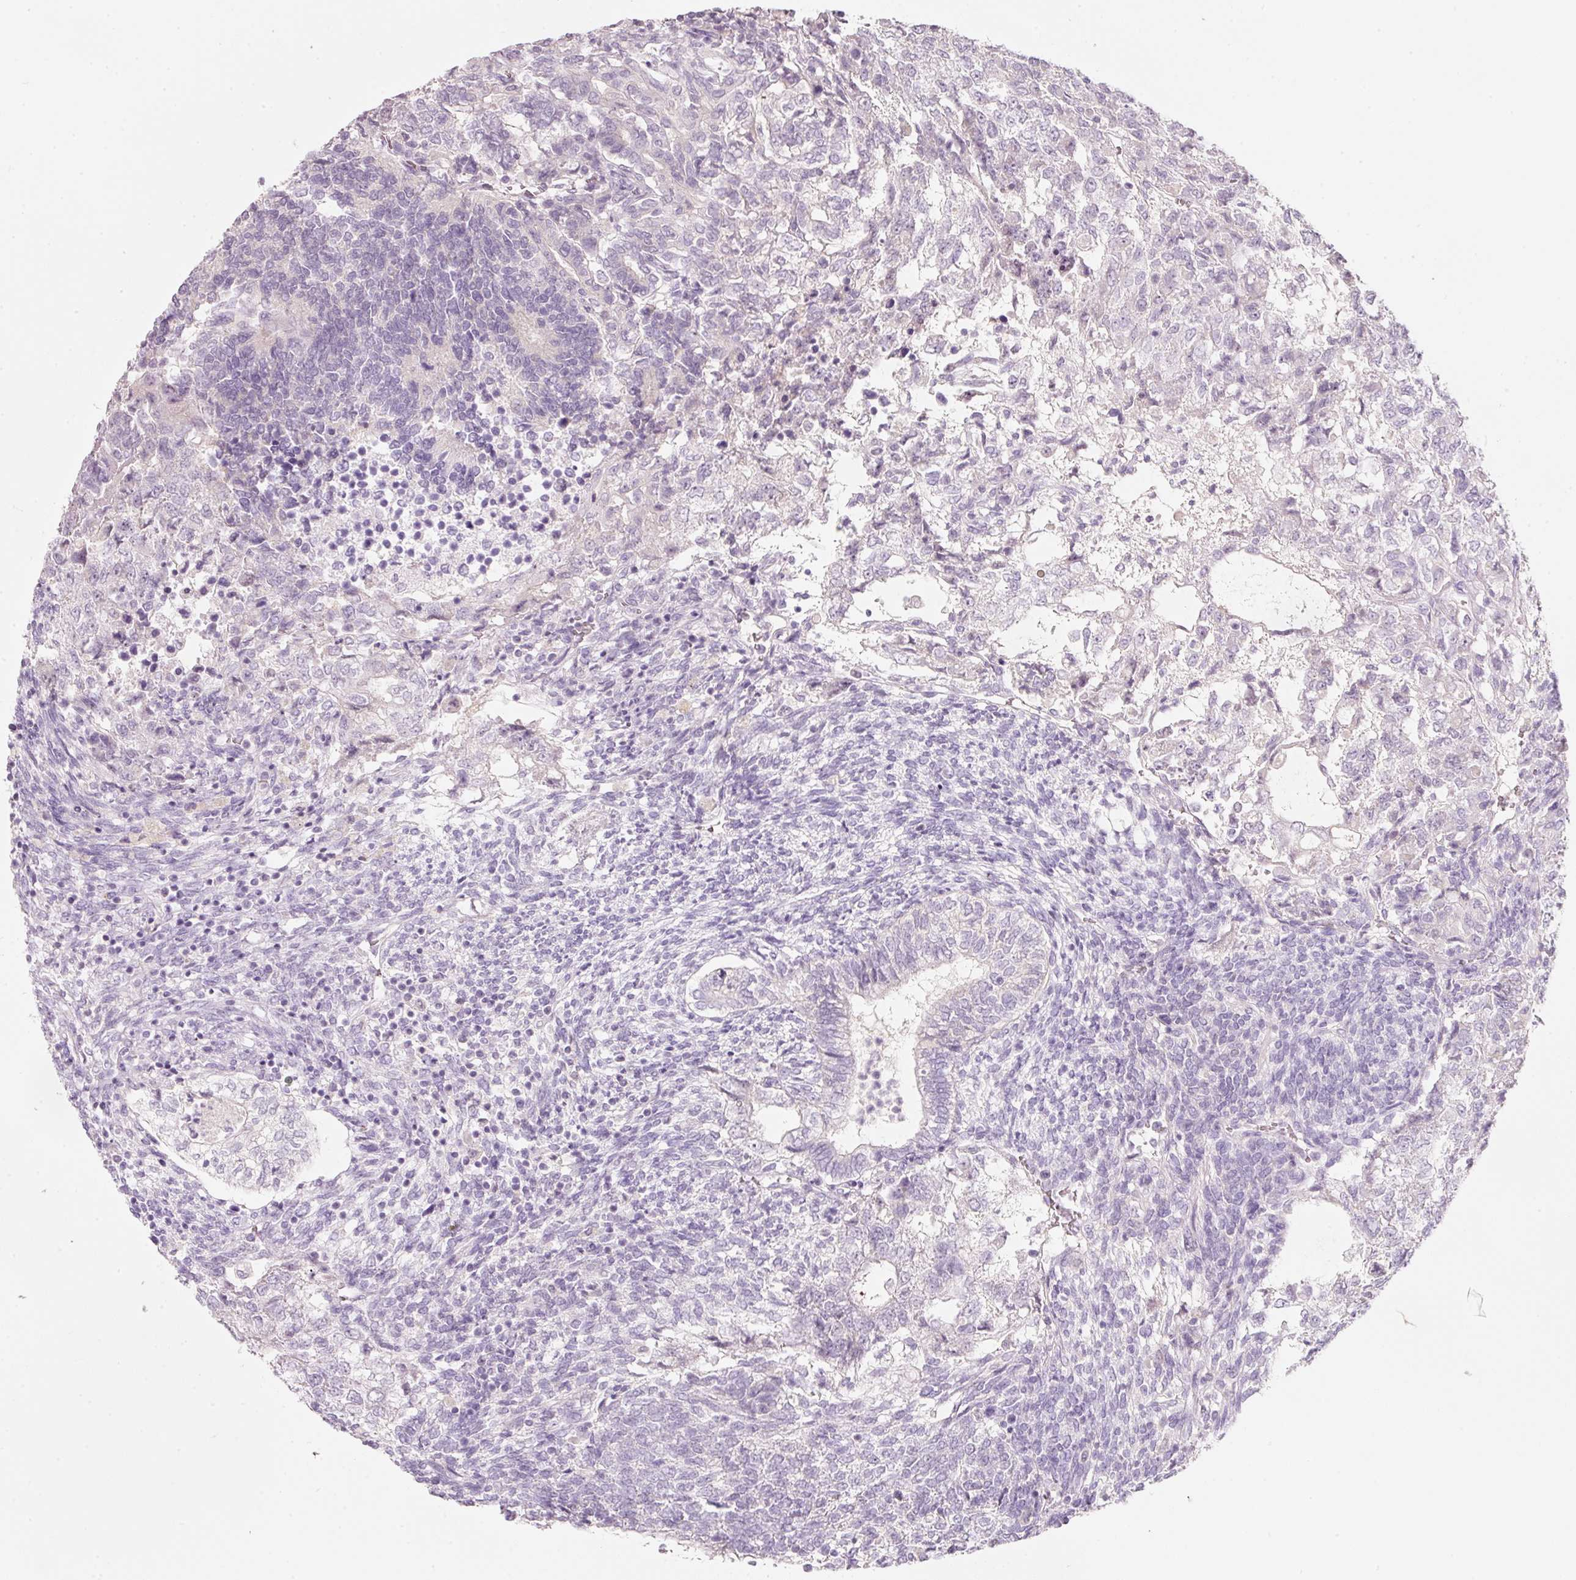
{"staining": {"intensity": "negative", "quantity": "none", "location": "none"}, "tissue": "testis cancer", "cell_type": "Tumor cells", "image_type": "cancer", "snomed": [{"axis": "morphology", "description": "Carcinoma, Embryonal, NOS"}, {"axis": "topography", "description": "Testis"}], "caption": "A photomicrograph of testis embryonal carcinoma stained for a protein demonstrates no brown staining in tumor cells.", "gene": "ENSG00000206549", "patient": {"sex": "male", "age": 23}}